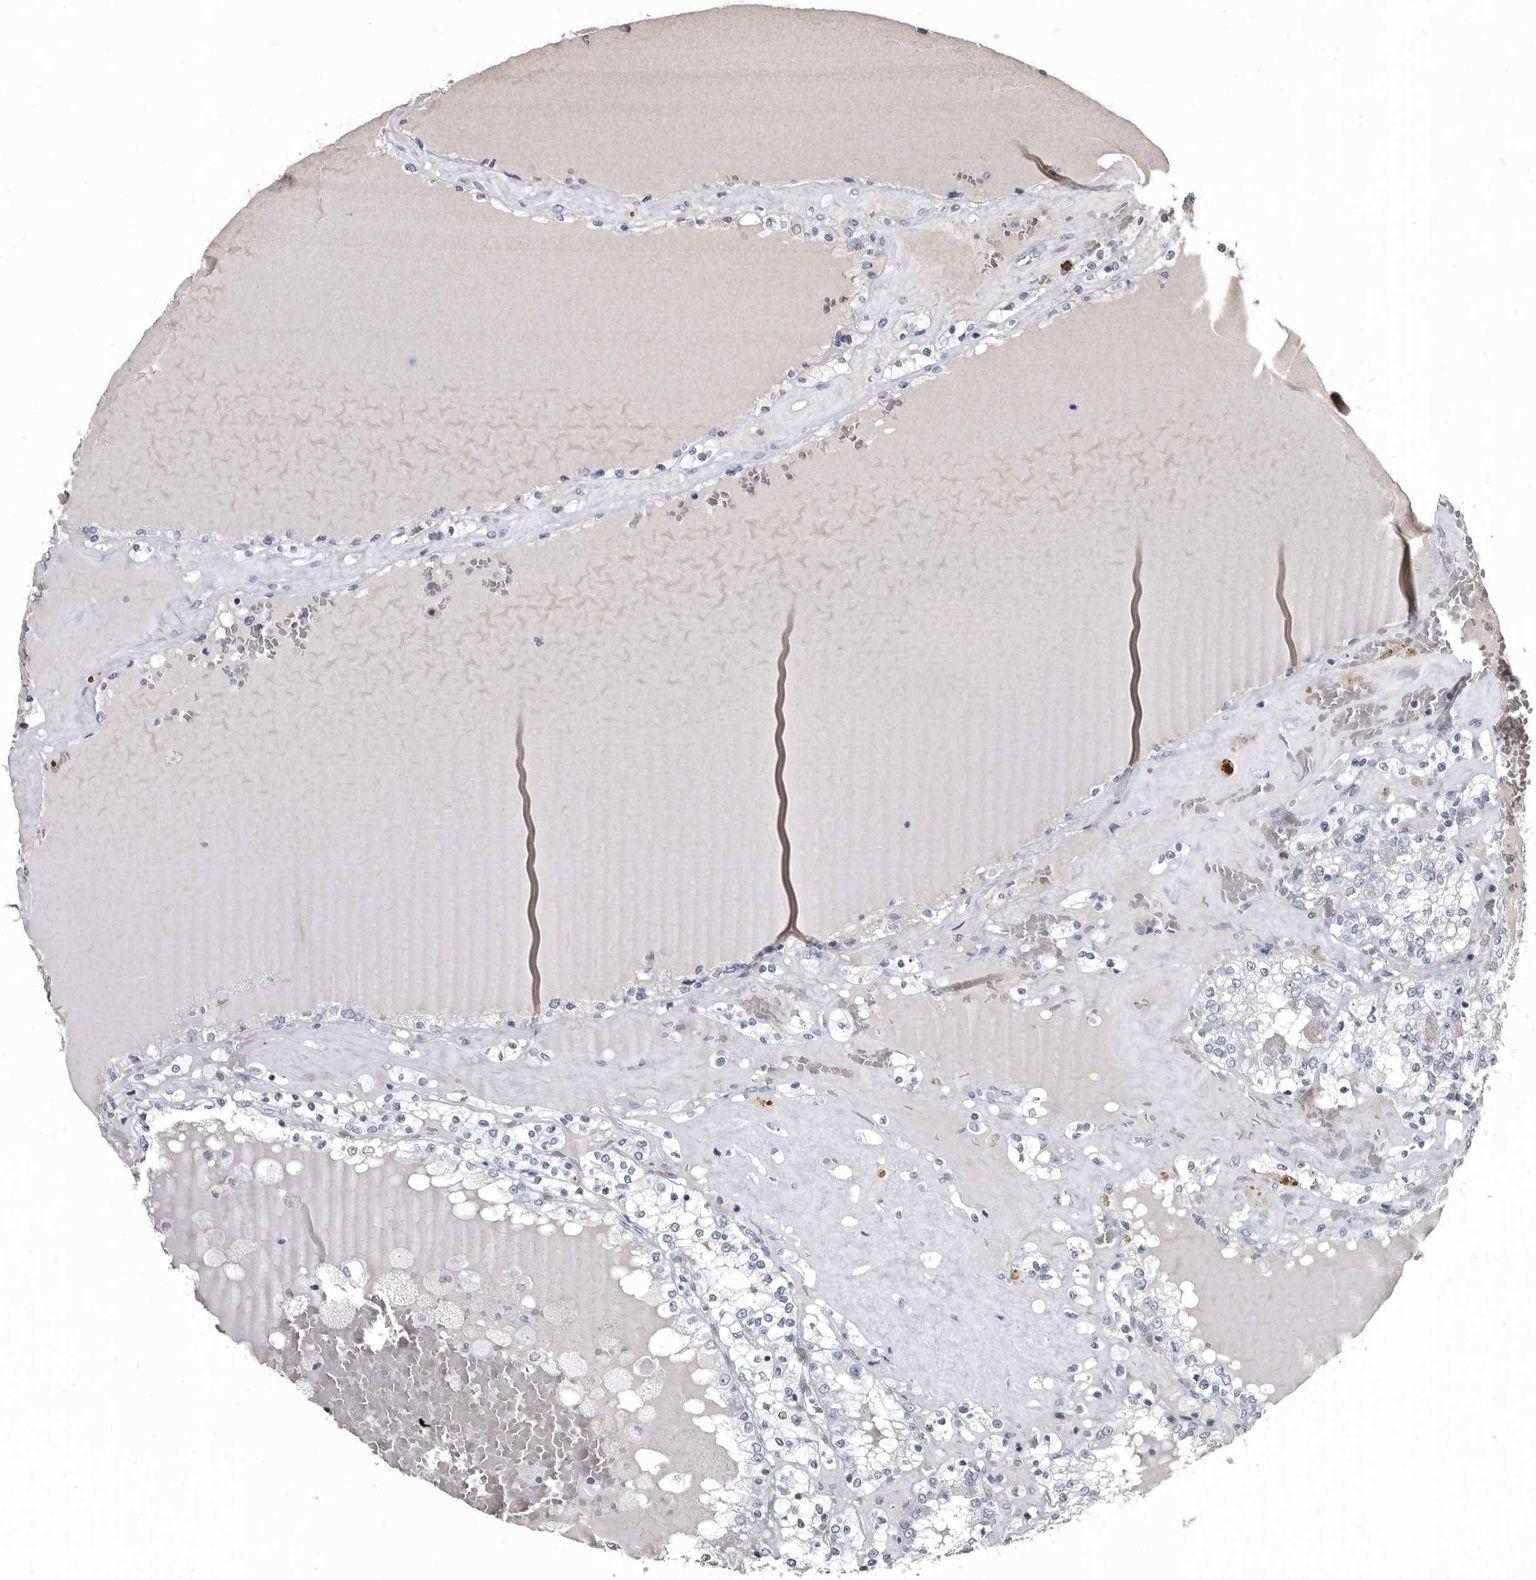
{"staining": {"intensity": "negative", "quantity": "none", "location": "none"}, "tissue": "renal cancer", "cell_type": "Tumor cells", "image_type": "cancer", "snomed": [{"axis": "morphology", "description": "Adenocarcinoma, NOS"}, {"axis": "topography", "description": "Kidney"}], "caption": "The photomicrograph exhibits no significant positivity in tumor cells of renal adenocarcinoma.", "gene": "GREB1", "patient": {"sex": "female", "age": 56}}